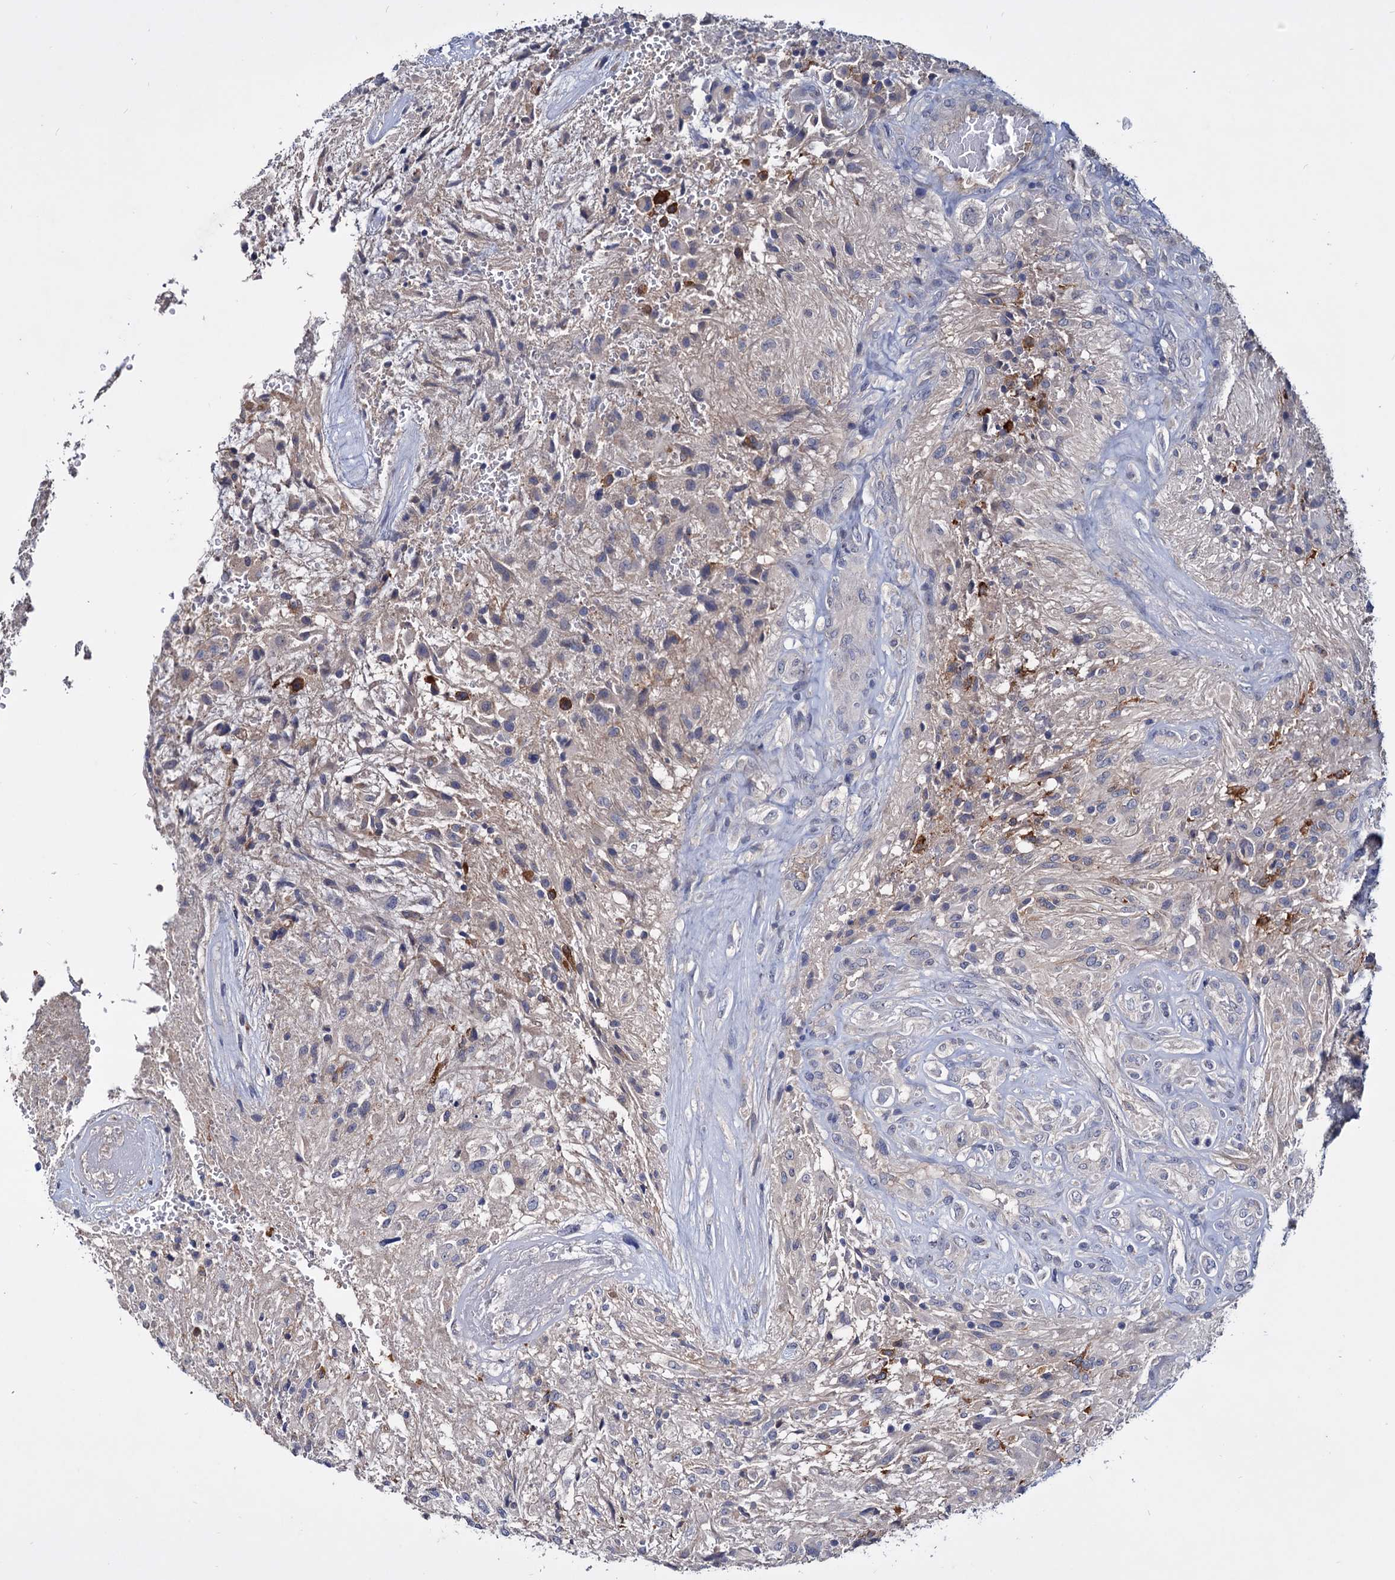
{"staining": {"intensity": "negative", "quantity": "none", "location": "none"}, "tissue": "glioma", "cell_type": "Tumor cells", "image_type": "cancer", "snomed": [{"axis": "morphology", "description": "Glioma, malignant, High grade"}, {"axis": "topography", "description": "Brain"}], "caption": "Tumor cells are negative for brown protein staining in glioma.", "gene": "NPAS4", "patient": {"sex": "male", "age": 56}}